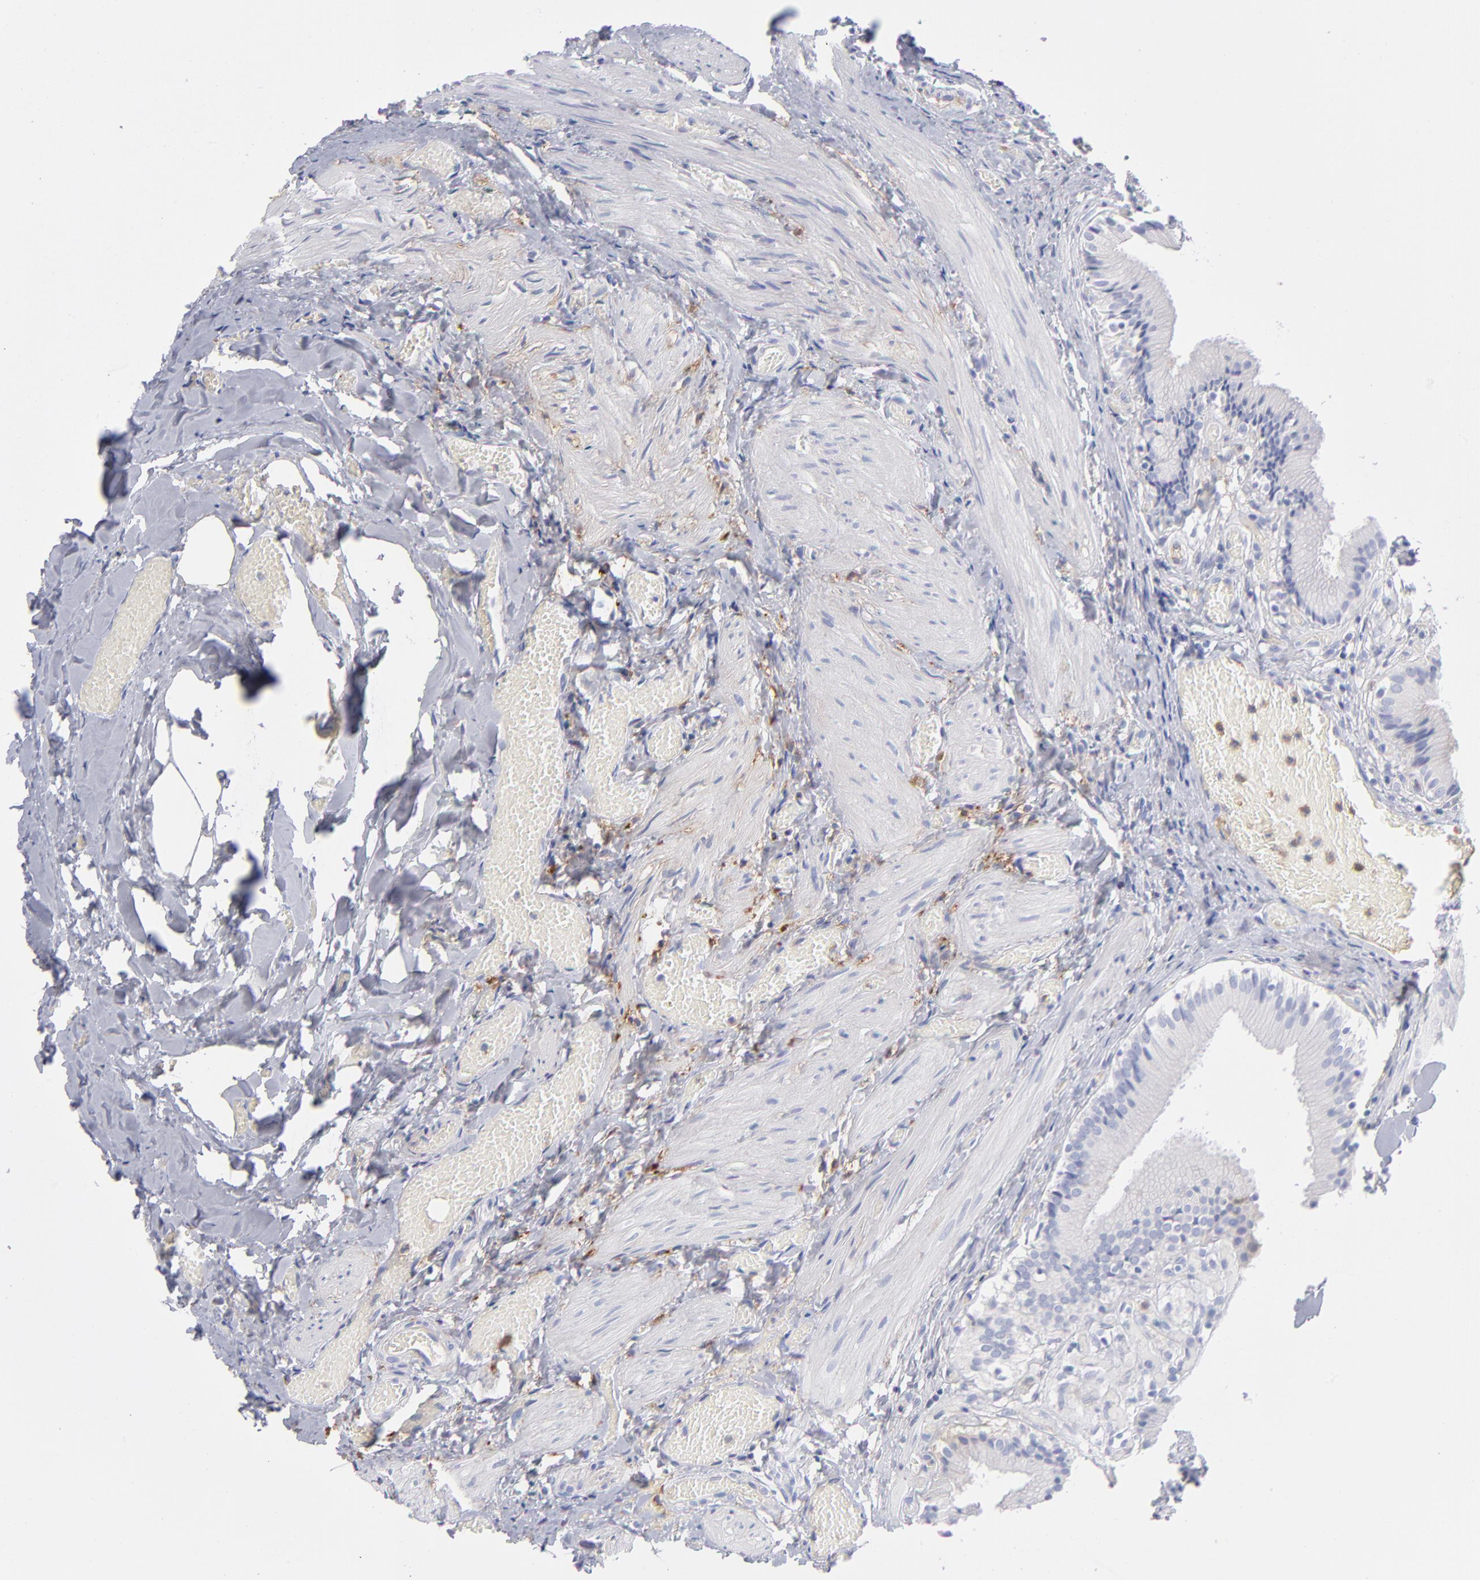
{"staining": {"intensity": "negative", "quantity": "none", "location": "none"}, "tissue": "gallbladder", "cell_type": "Glandular cells", "image_type": "normal", "snomed": [{"axis": "morphology", "description": "Normal tissue, NOS"}, {"axis": "topography", "description": "Gallbladder"}], "caption": "IHC image of unremarkable gallbladder stained for a protein (brown), which demonstrates no expression in glandular cells.", "gene": "HP", "patient": {"sex": "male", "age": 65}}